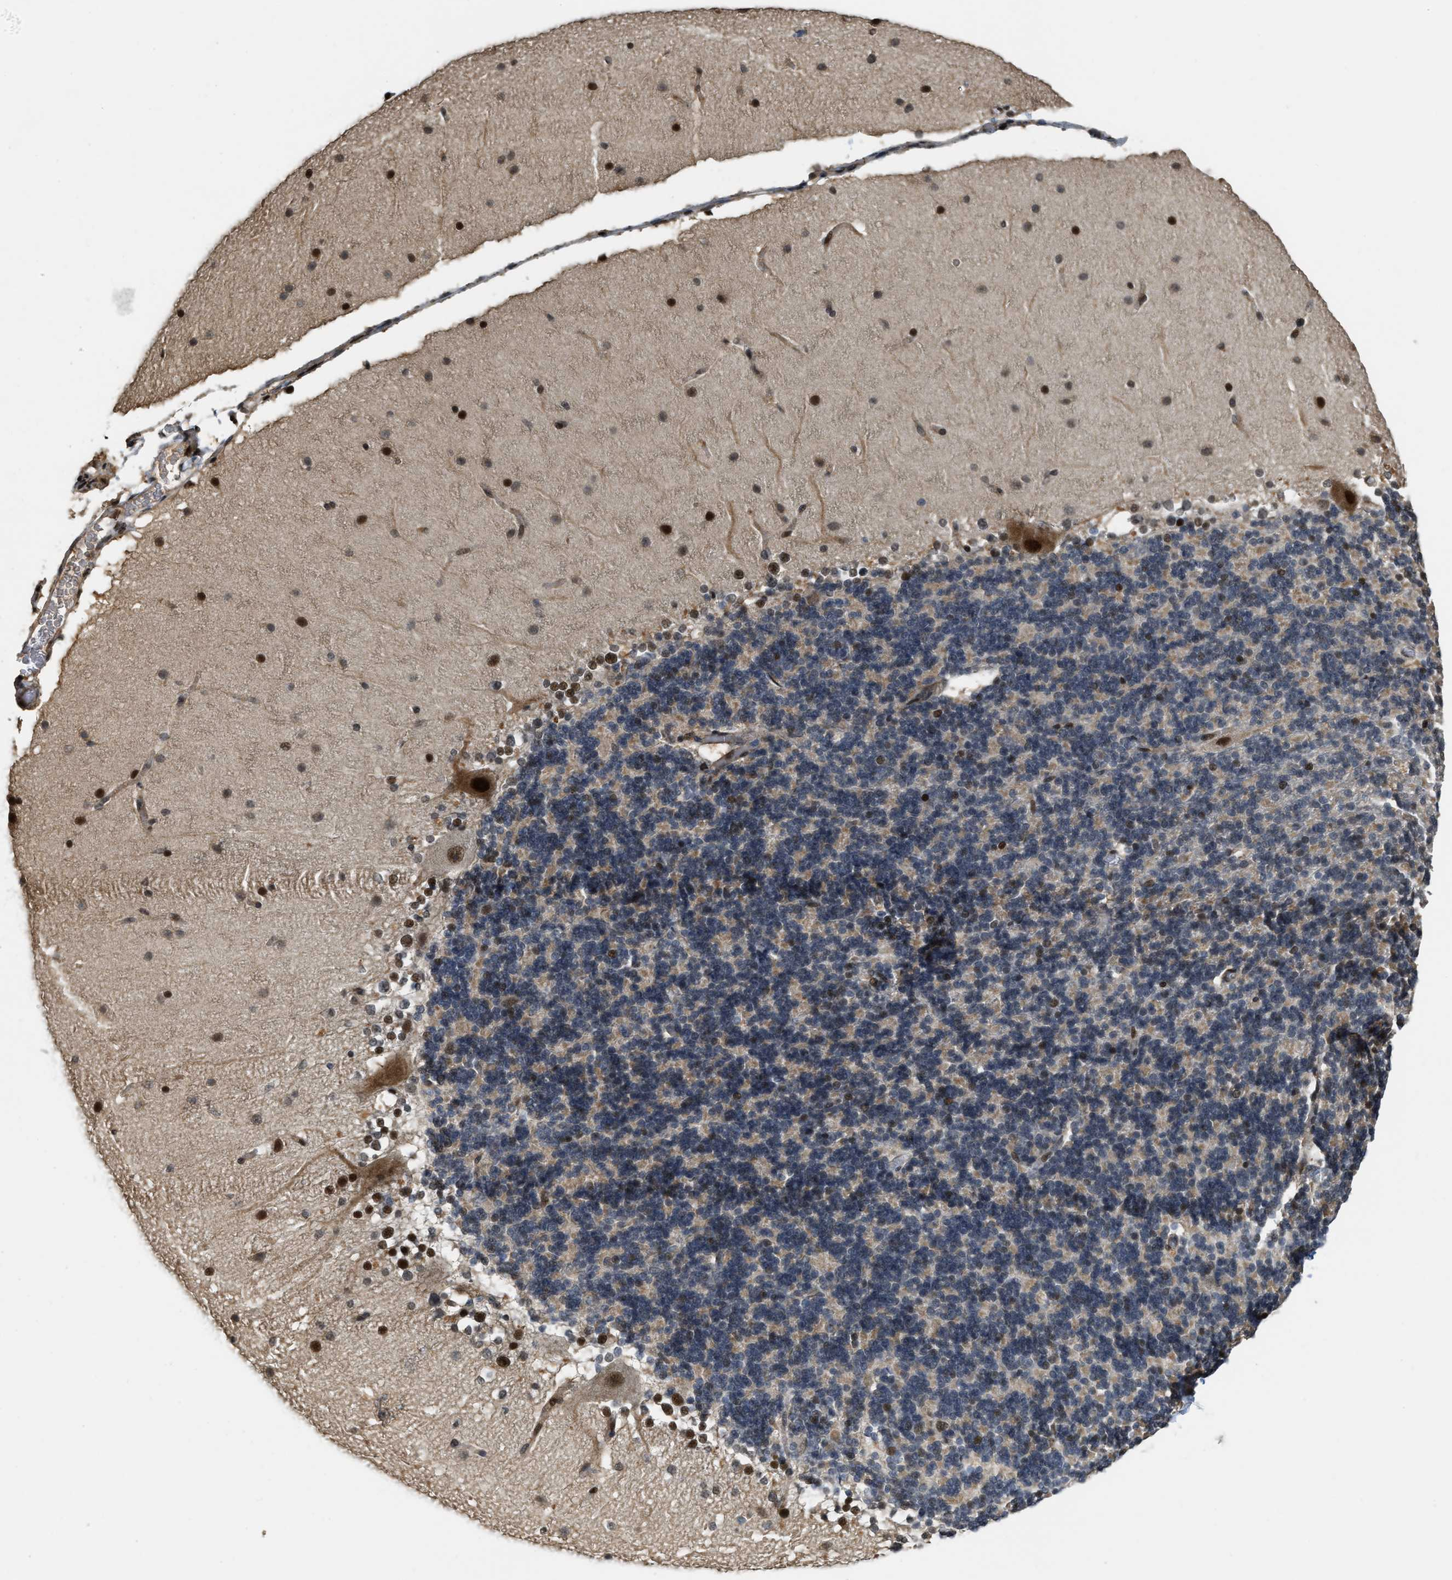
{"staining": {"intensity": "strong", "quantity": "<25%", "location": "nuclear"}, "tissue": "cerebellum", "cell_type": "Cells in granular layer", "image_type": "normal", "snomed": [{"axis": "morphology", "description": "Normal tissue, NOS"}, {"axis": "topography", "description": "Cerebellum"}], "caption": "Immunohistochemical staining of unremarkable cerebellum reveals <25% levels of strong nuclear protein staining in approximately <25% of cells in granular layer. (DAB (3,3'-diaminobenzidine) = brown stain, brightfield microscopy at high magnification).", "gene": "SERTAD2", "patient": {"sex": "female", "age": 19}}